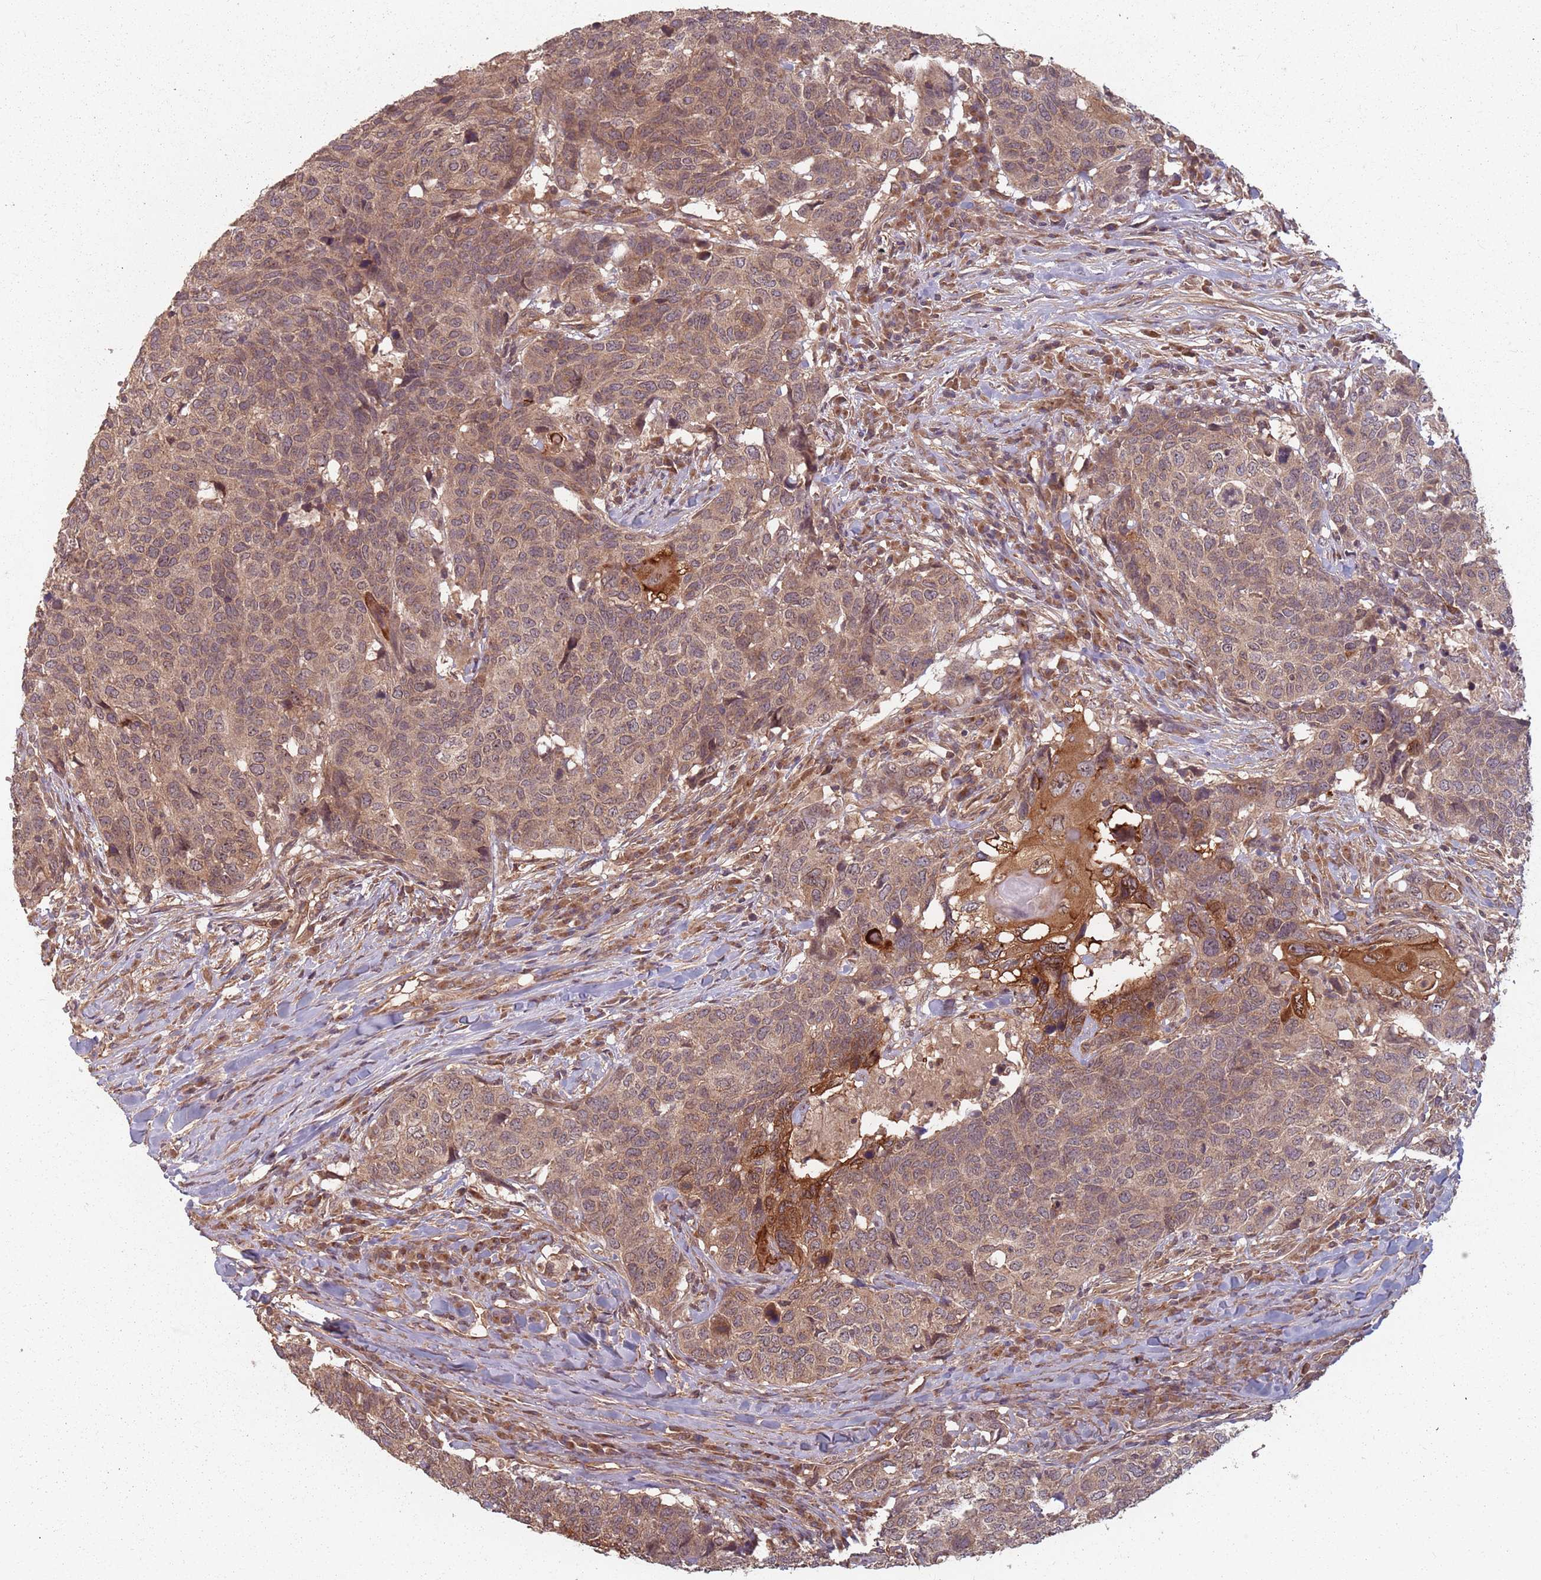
{"staining": {"intensity": "moderate", "quantity": ">75%", "location": "cytoplasmic/membranous"}, "tissue": "head and neck cancer", "cell_type": "Tumor cells", "image_type": "cancer", "snomed": [{"axis": "morphology", "description": "Normal tissue, NOS"}, {"axis": "morphology", "description": "Squamous cell carcinoma, NOS"}, {"axis": "topography", "description": "Skeletal muscle"}, {"axis": "topography", "description": "Vascular tissue"}, {"axis": "topography", "description": "Peripheral nerve tissue"}, {"axis": "topography", "description": "Head-Neck"}], "caption": "High-power microscopy captured an IHC micrograph of head and neck squamous cell carcinoma, revealing moderate cytoplasmic/membranous positivity in about >75% of tumor cells.", "gene": "C3orf14", "patient": {"sex": "male", "age": 66}}